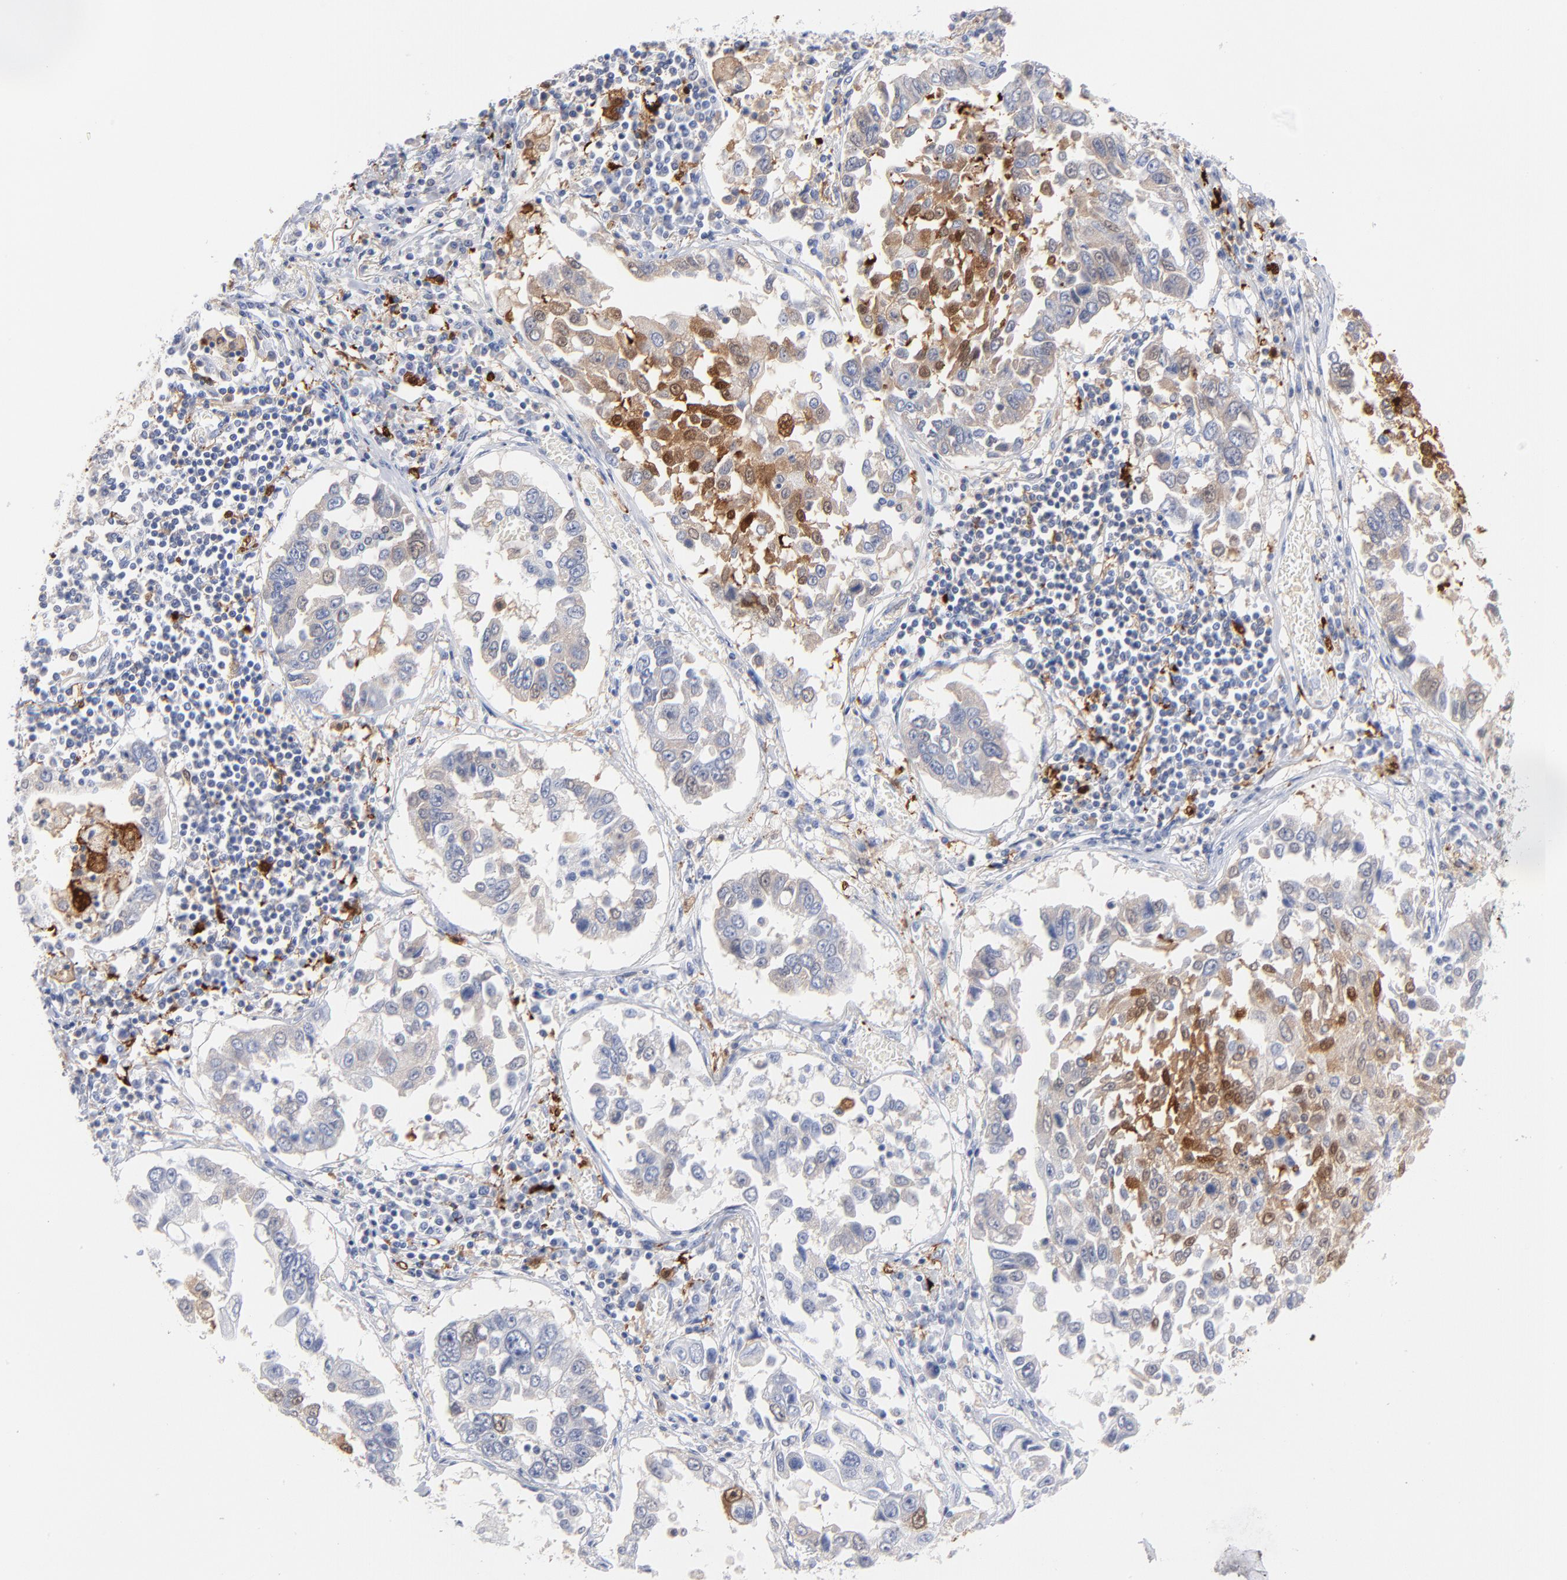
{"staining": {"intensity": "moderate", "quantity": "<25%", "location": "cytoplasmic/membranous"}, "tissue": "lung cancer", "cell_type": "Tumor cells", "image_type": "cancer", "snomed": [{"axis": "morphology", "description": "Squamous cell carcinoma, NOS"}, {"axis": "topography", "description": "Lung"}], "caption": "Human lung cancer stained with a protein marker shows moderate staining in tumor cells.", "gene": "IFIT2", "patient": {"sex": "male", "age": 71}}